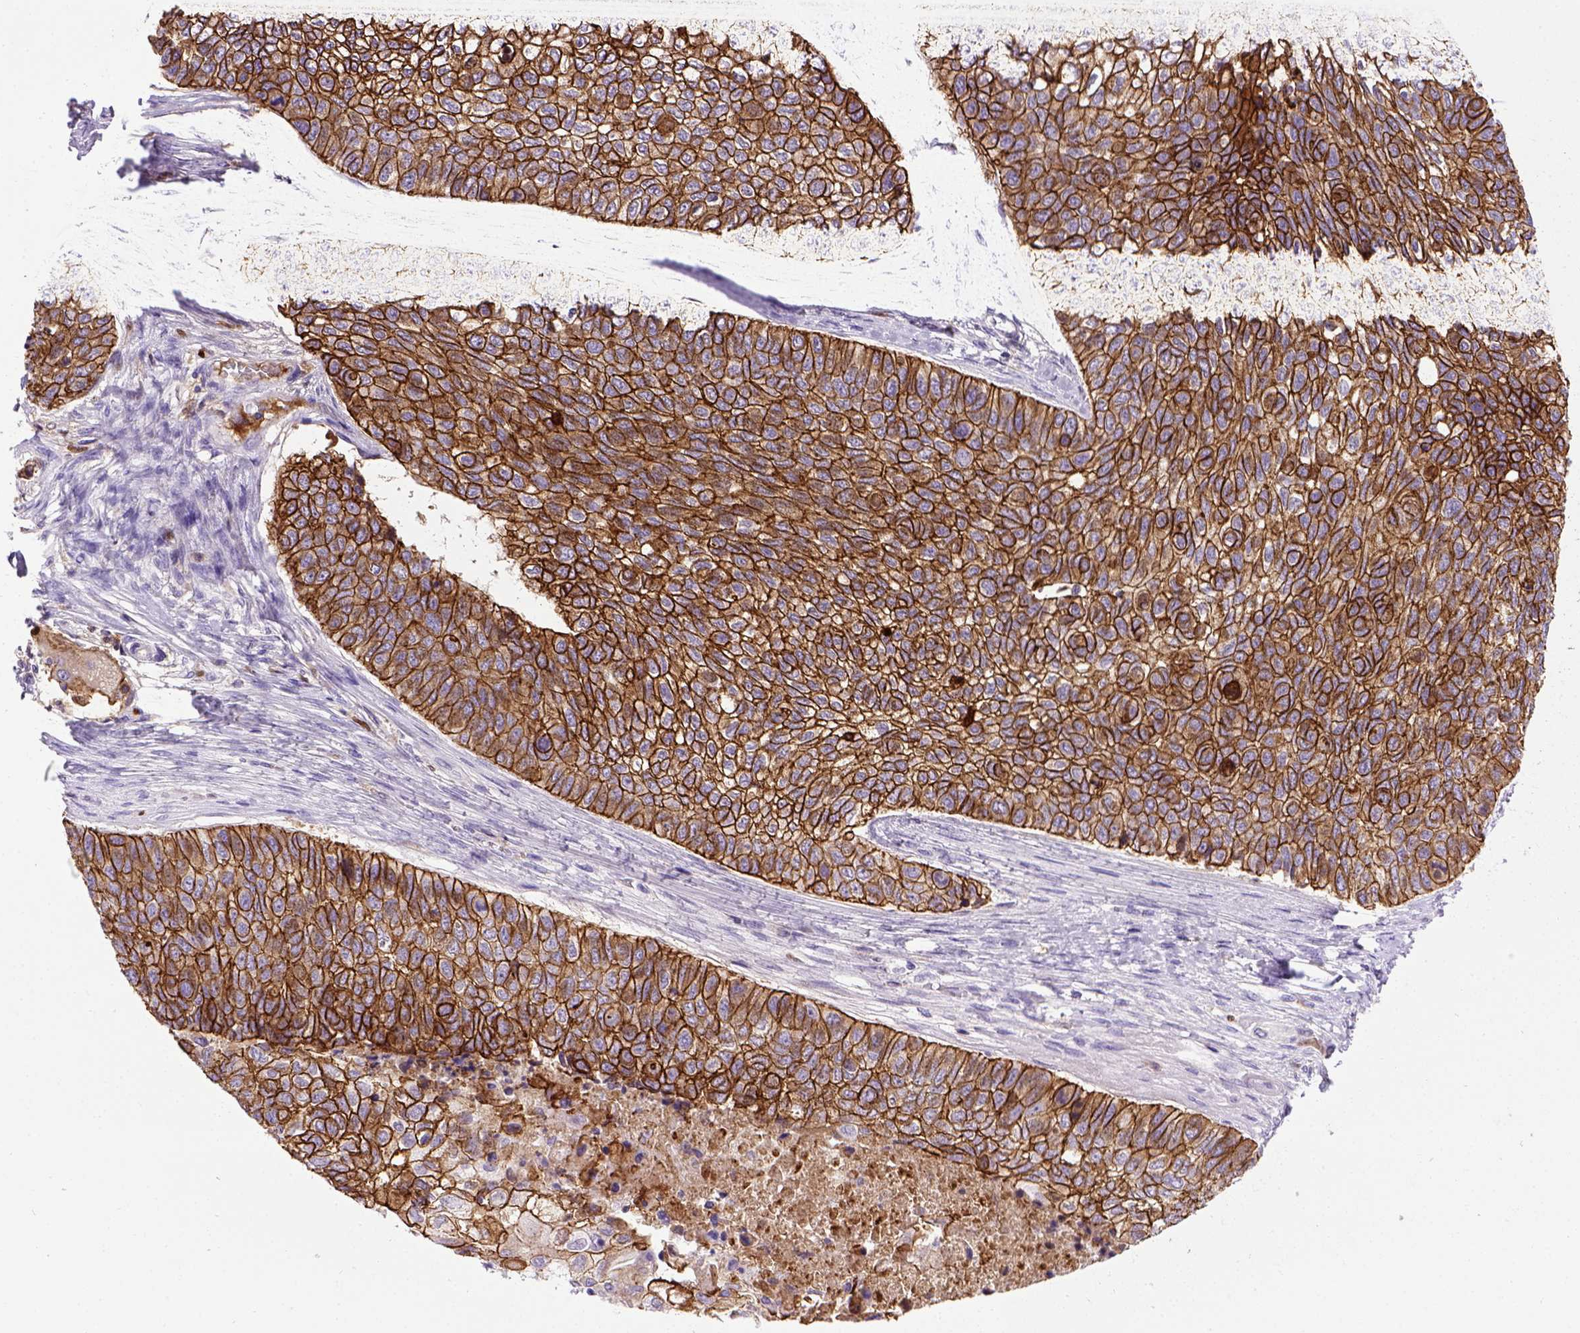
{"staining": {"intensity": "strong", "quantity": ">75%", "location": "cytoplasmic/membranous"}, "tissue": "lung cancer", "cell_type": "Tumor cells", "image_type": "cancer", "snomed": [{"axis": "morphology", "description": "Squamous cell carcinoma, NOS"}, {"axis": "topography", "description": "Lung"}], "caption": "Immunohistochemistry of squamous cell carcinoma (lung) reveals high levels of strong cytoplasmic/membranous staining in about >75% of tumor cells.", "gene": "CDH1", "patient": {"sex": "male", "age": 69}}